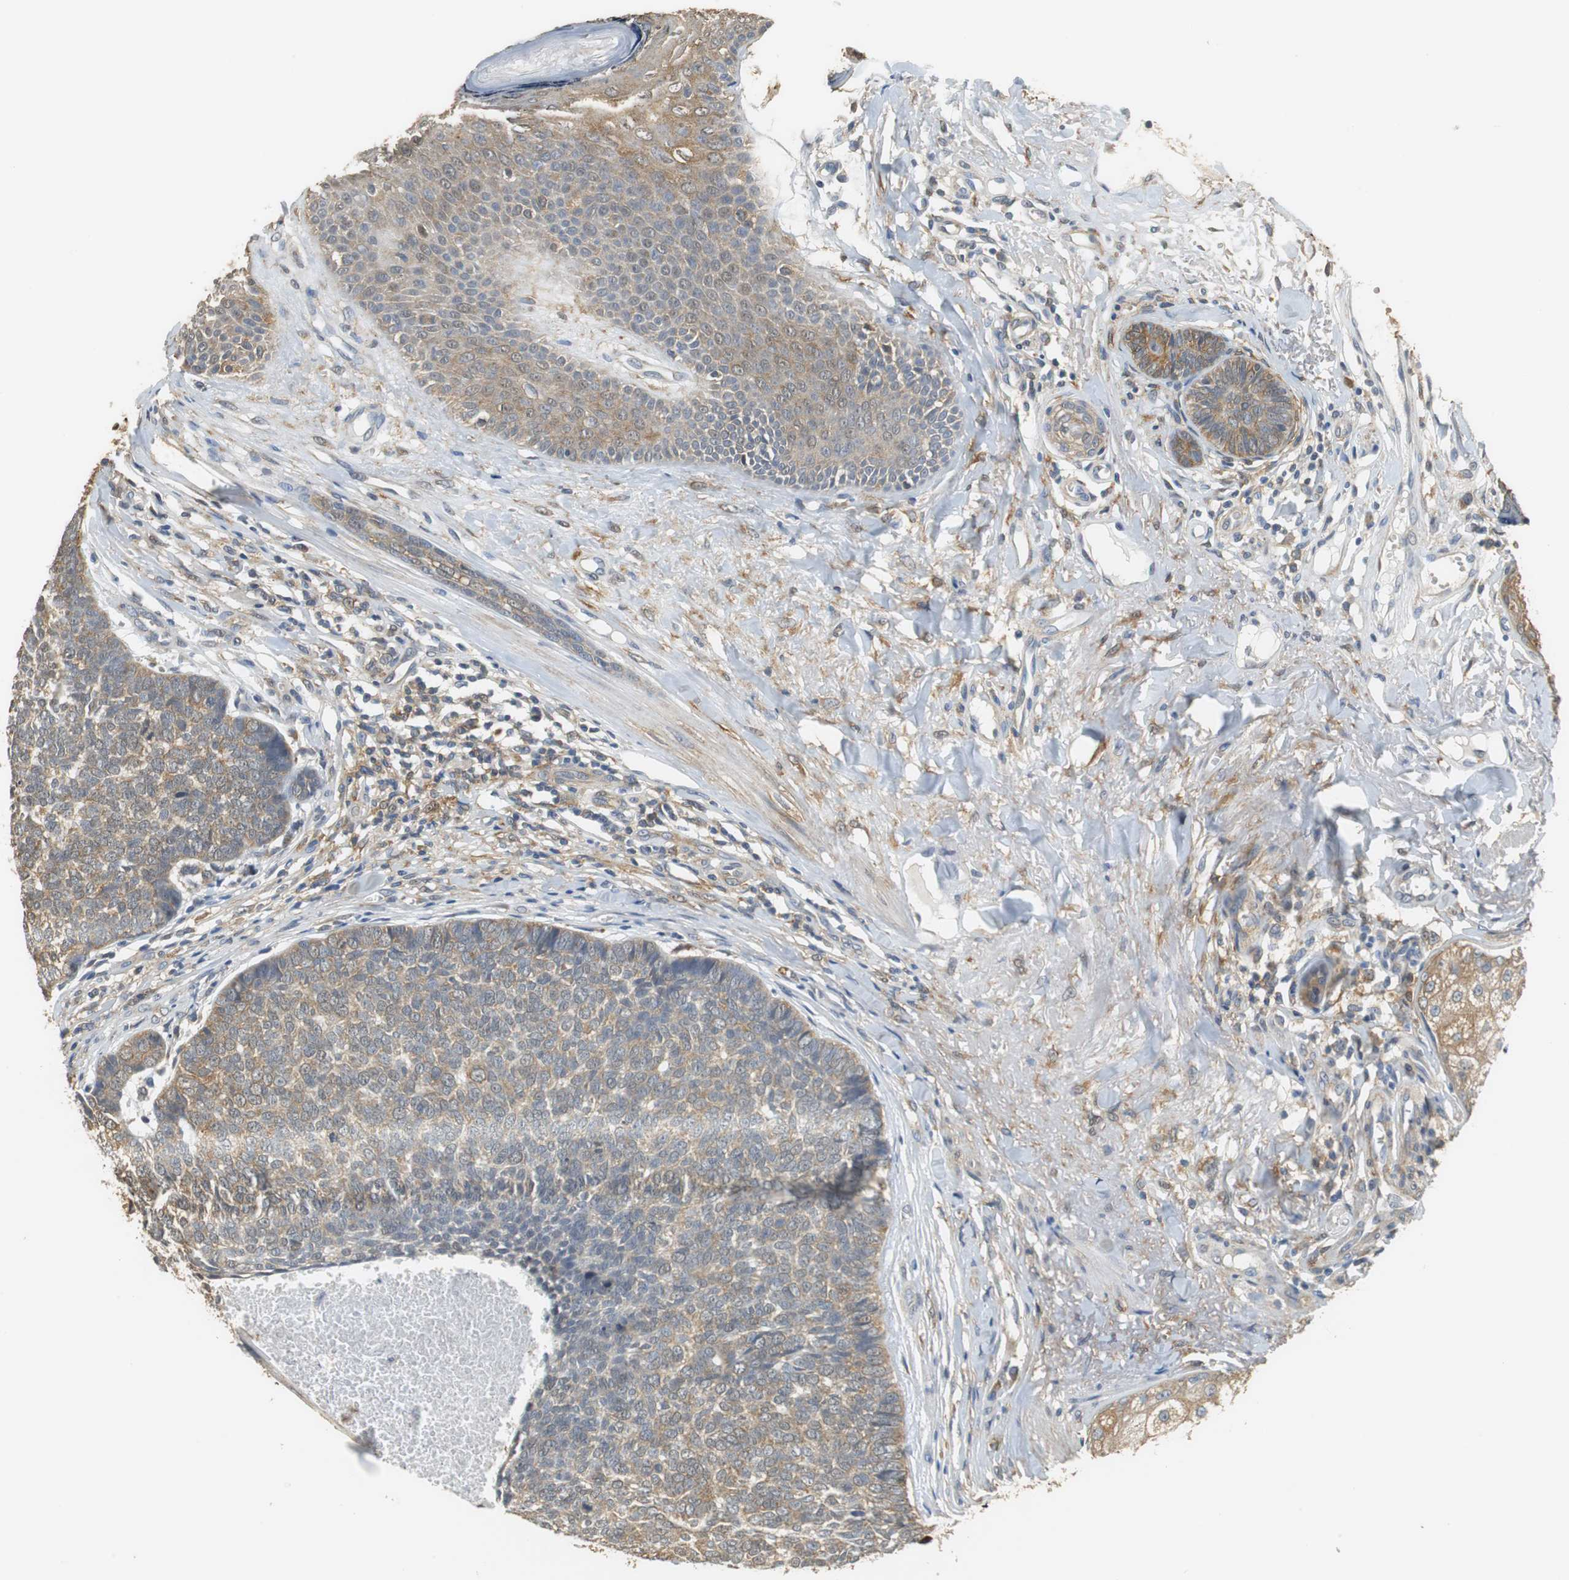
{"staining": {"intensity": "moderate", "quantity": ">75%", "location": "cytoplasmic/membranous"}, "tissue": "skin cancer", "cell_type": "Tumor cells", "image_type": "cancer", "snomed": [{"axis": "morphology", "description": "Basal cell carcinoma"}, {"axis": "topography", "description": "Skin"}], "caption": "High-power microscopy captured an immunohistochemistry micrograph of skin basal cell carcinoma, revealing moderate cytoplasmic/membranous positivity in approximately >75% of tumor cells.", "gene": "UBQLN2", "patient": {"sex": "male", "age": 84}}